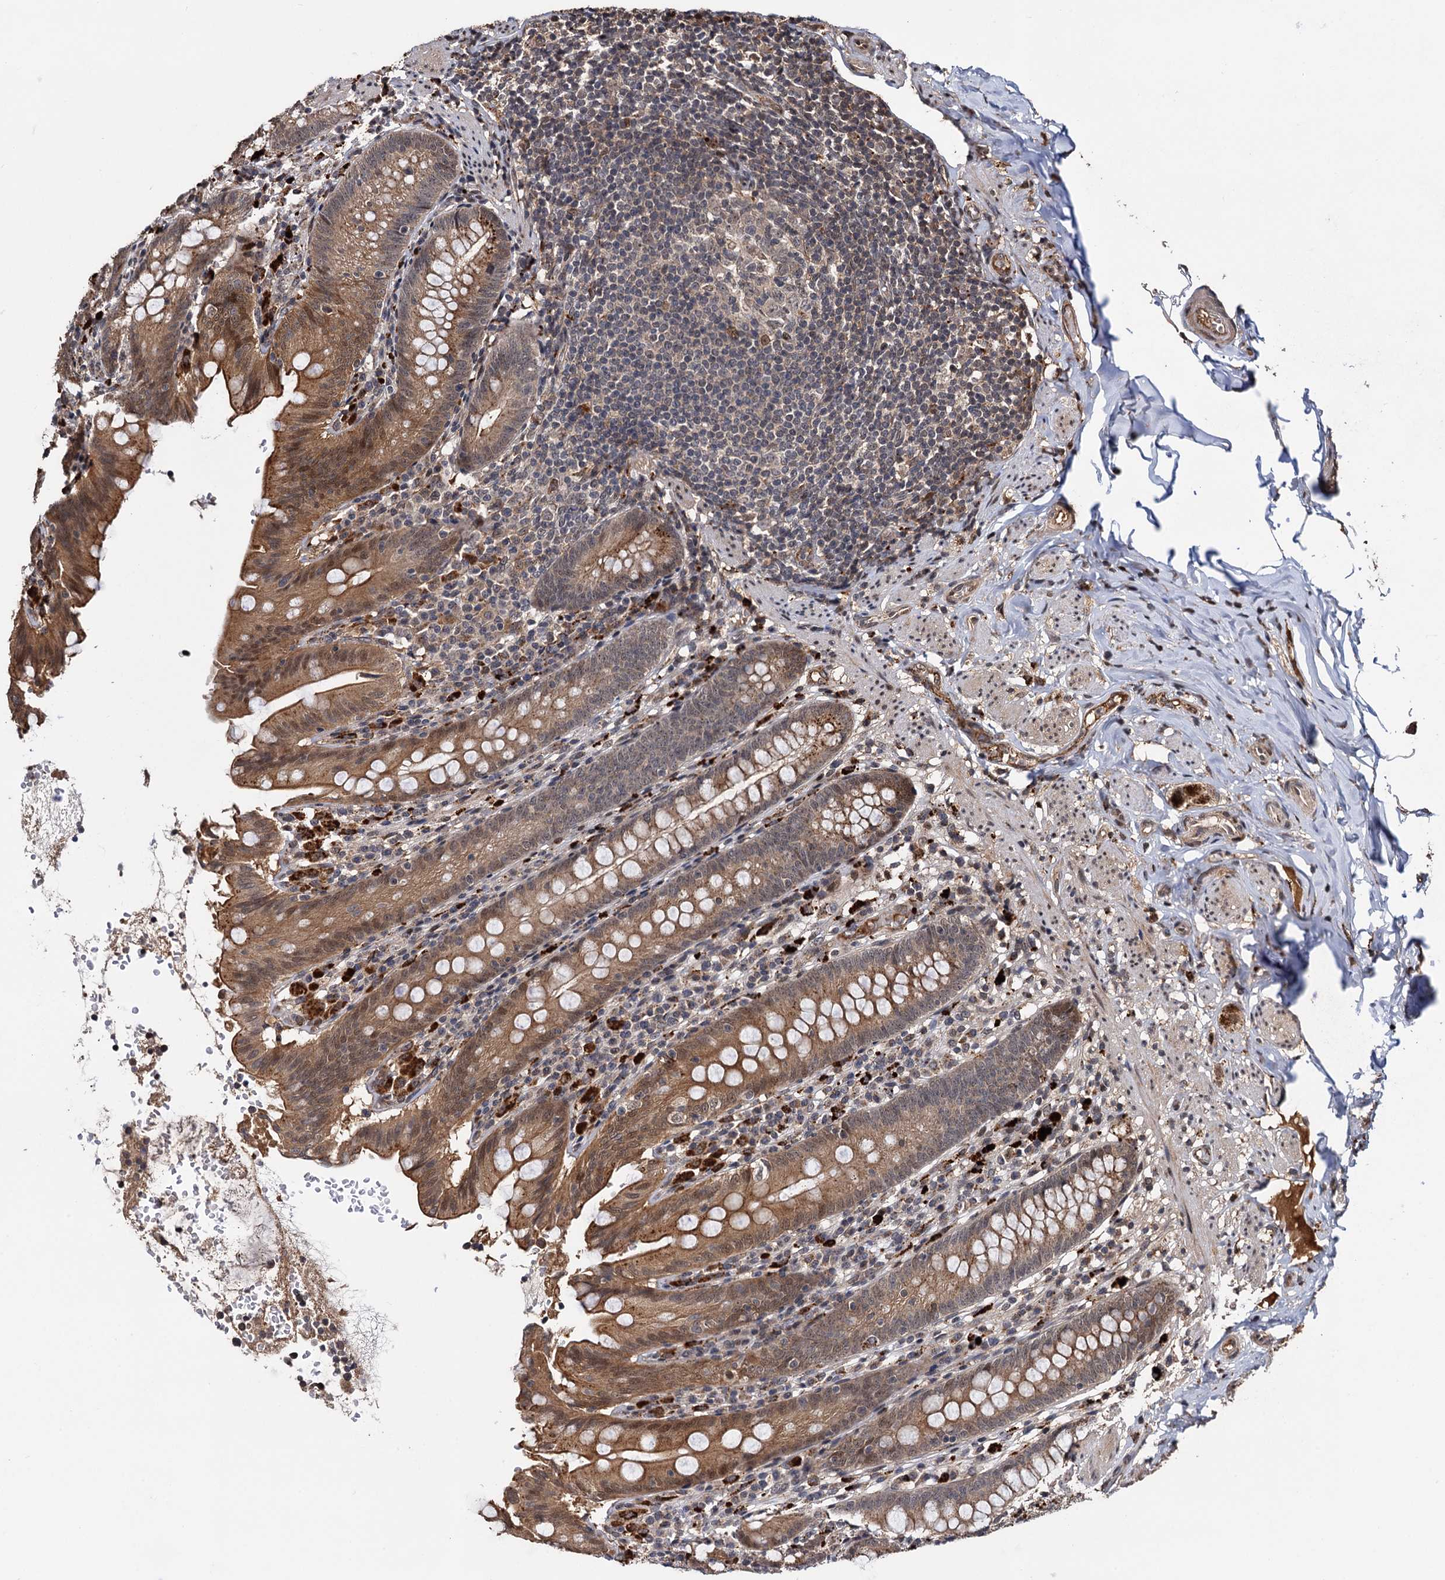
{"staining": {"intensity": "moderate", "quantity": ">75%", "location": "cytoplasmic/membranous"}, "tissue": "appendix", "cell_type": "Glandular cells", "image_type": "normal", "snomed": [{"axis": "morphology", "description": "Normal tissue, NOS"}, {"axis": "topography", "description": "Appendix"}], "caption": "About >75% of glandular cells in normal human appendix display moderate cytoplasmic/membranous protein staining as visualized by brown immunohistochemical staining.", "gene": "CEP192", "patient": {"sex": "male", "age": 55}}